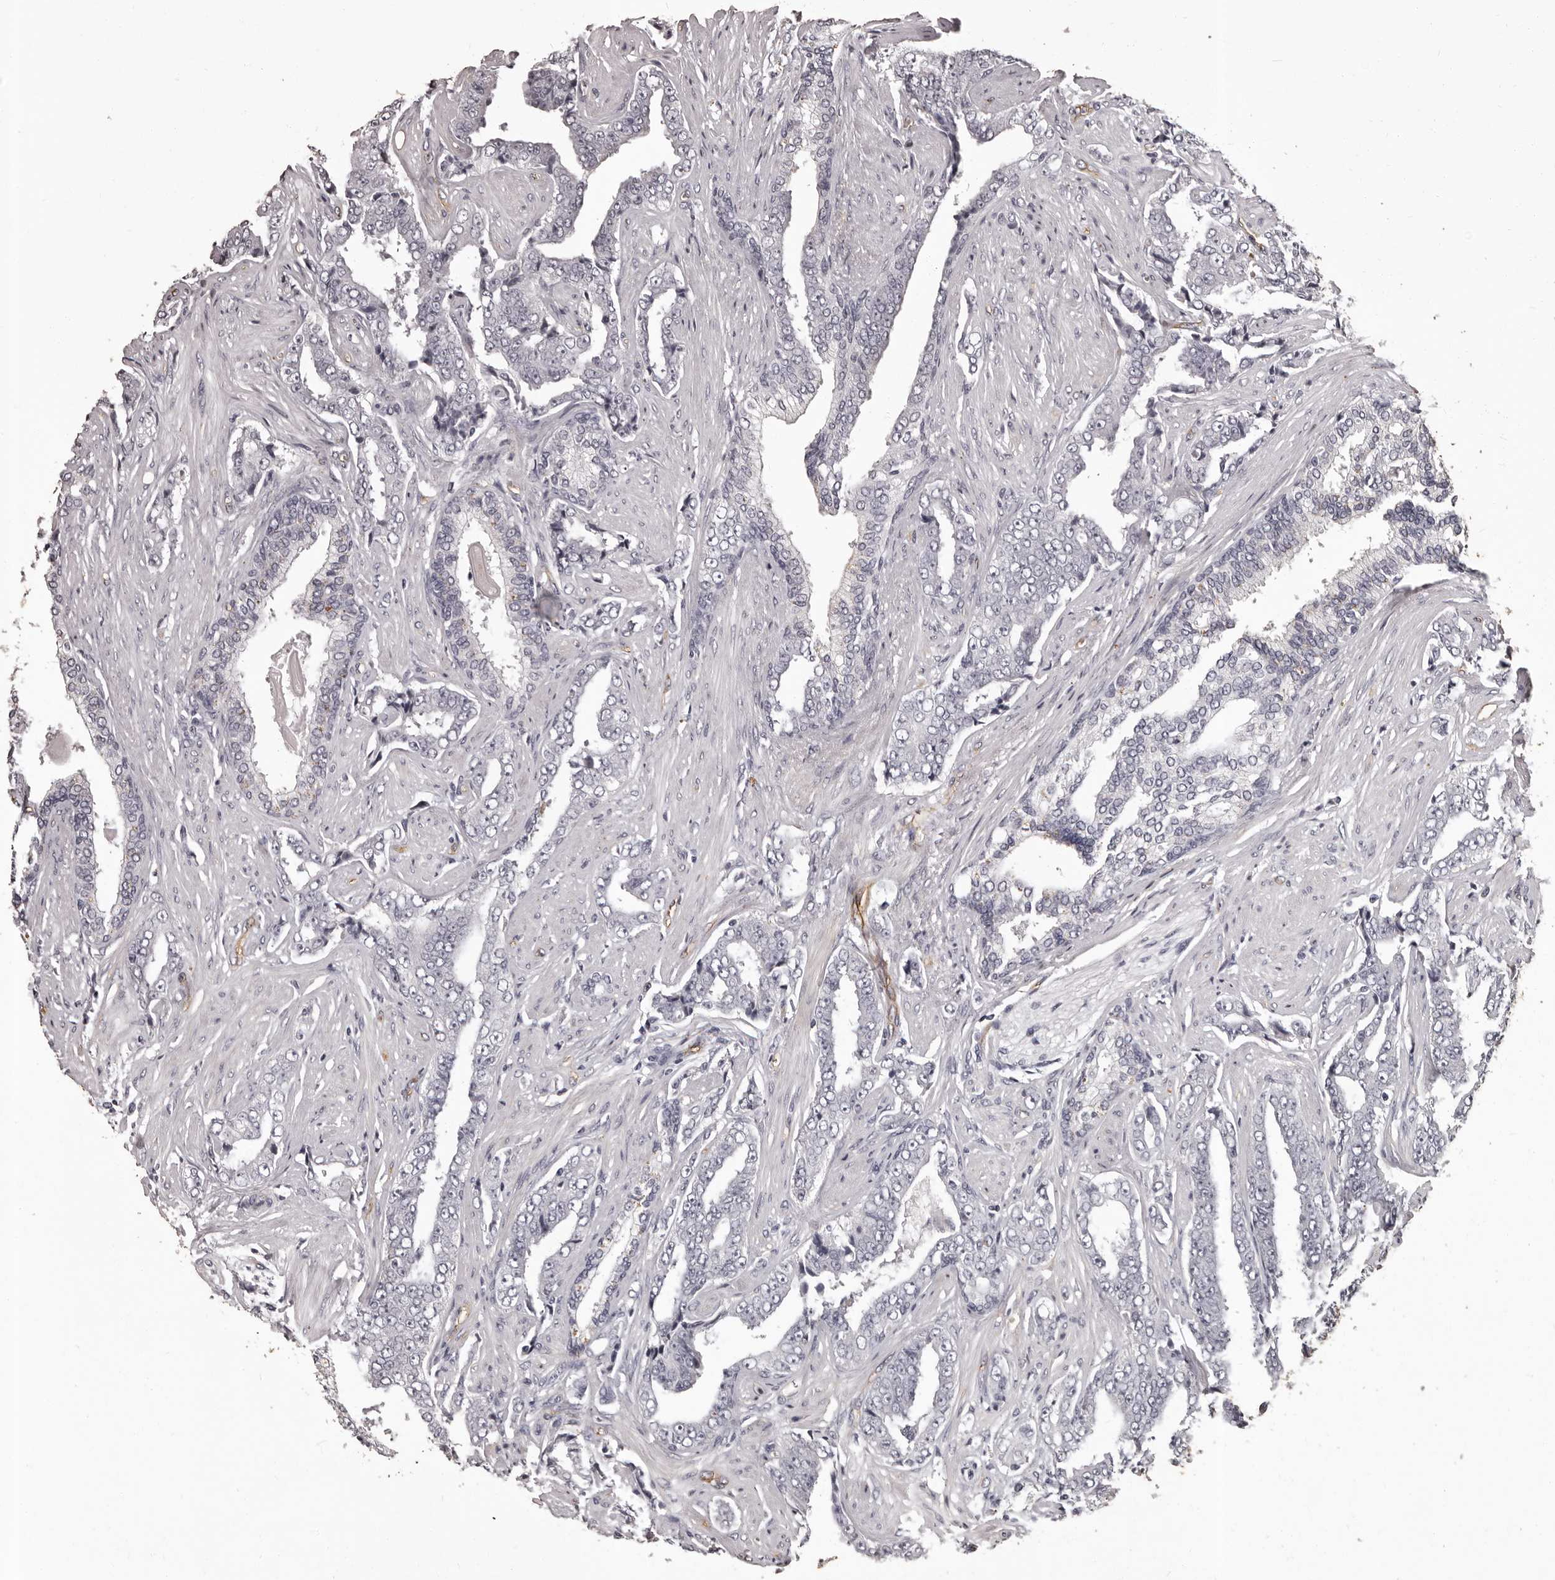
{"staining": {"intensity": "negative", "quantity": "none", "location": "none"}, "tissue": "prostate cancer", "cell_type": "Tumor cells", "image_type": "cancer", "snomed": [{"axis": "morphology", "description": "Adenocarcinoma, High grade"}, {"axis": "topography", "description": "Prostate"}], "caption": "Image shows no significant protein staining in tumor cells of prostate cancer (adenocarcinoma (high-grade)).", "gene": "GPR78", "patient": {"sex": "male", "age": 71}}